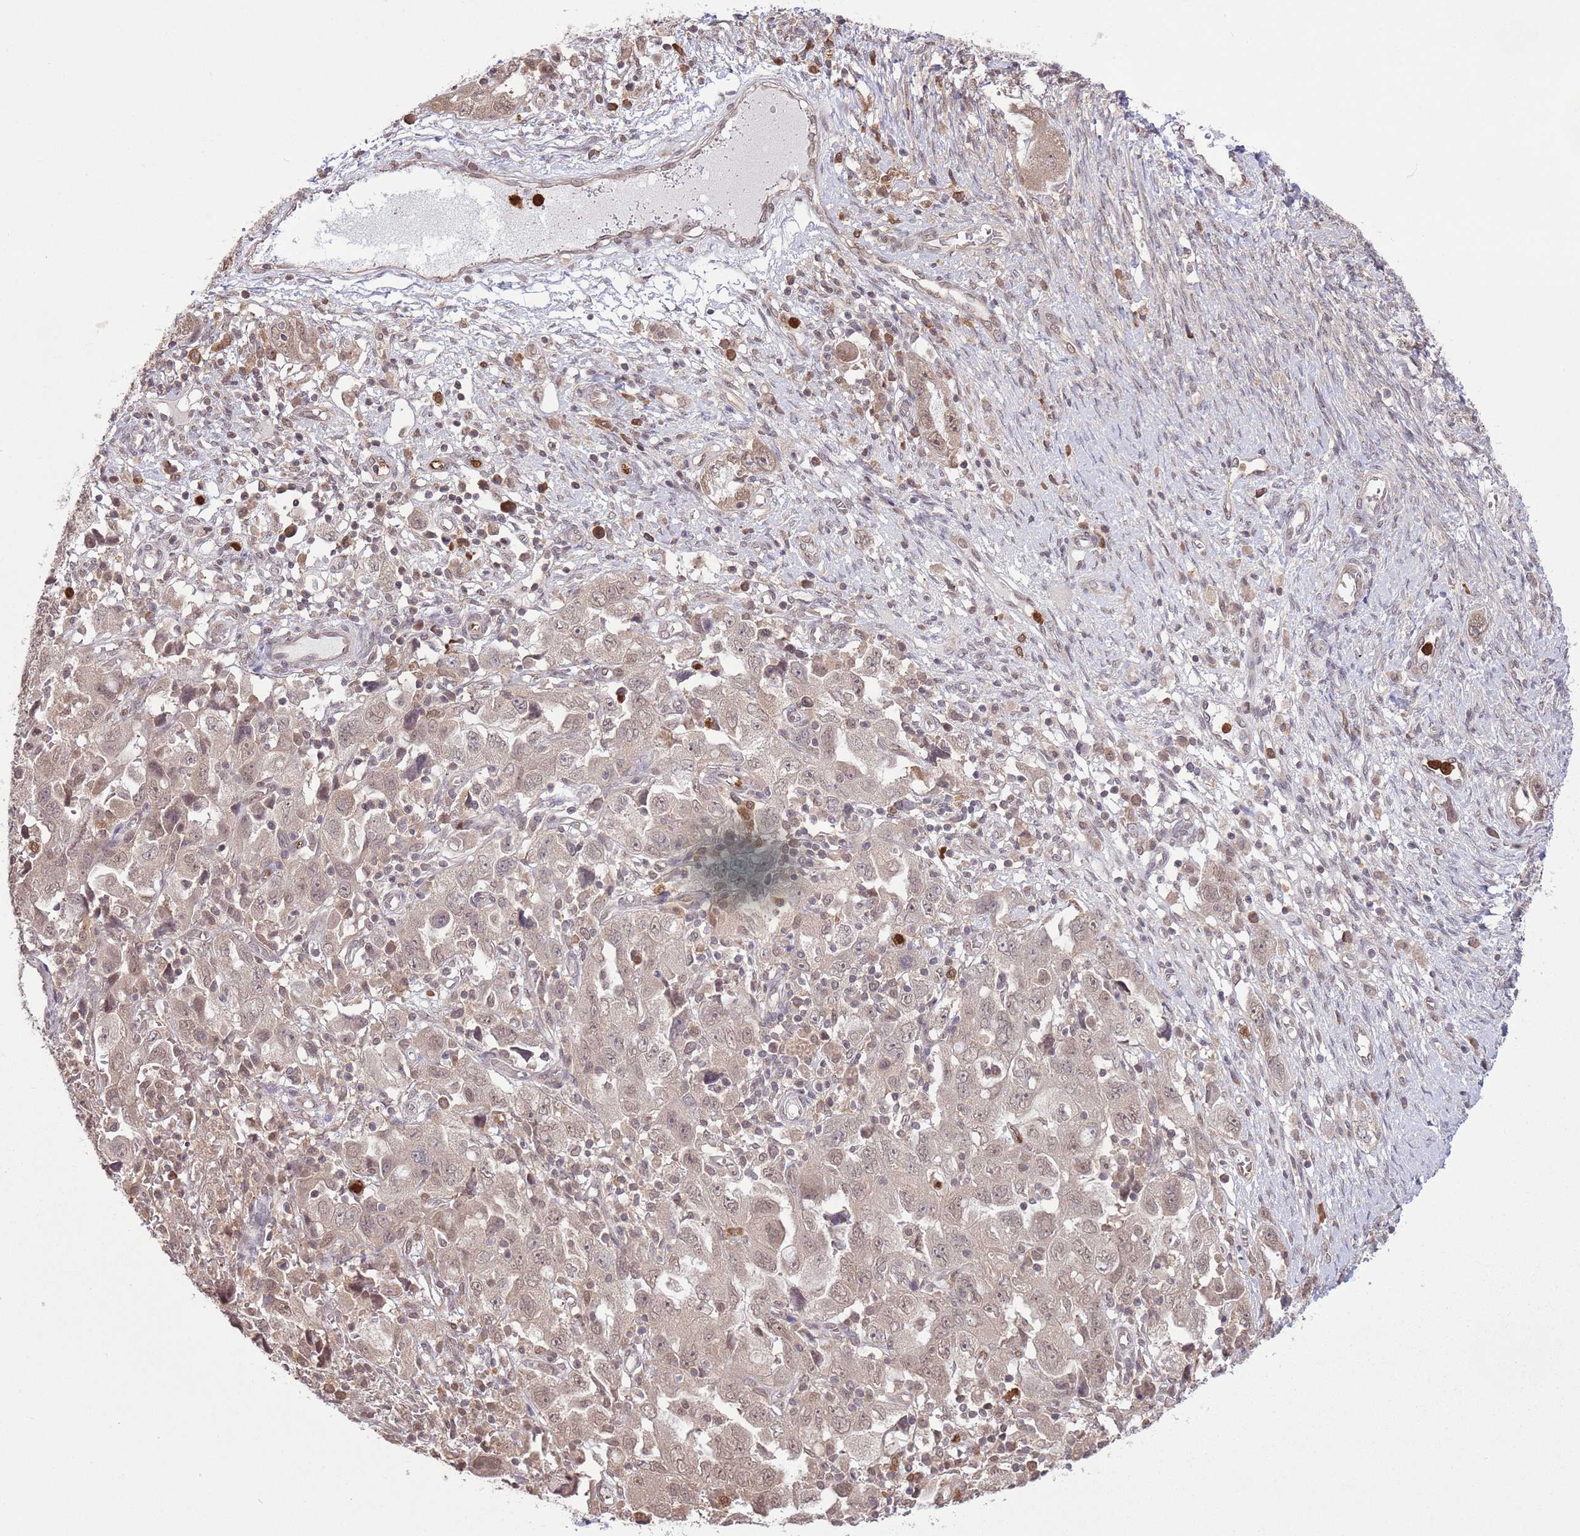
{"staining": {"intensity": "weak", "quantity": ">75%", "location": "cytoplasmic/membranous,nuclear"}, "tissue": "ovarian cancer", "cell_type": "Tumor cells", "image_type": "cancer", "snomed": [{"axis": "morphology", "description": "Carcinoma, NOS"}, {"axis": "morphology", "description": "Cystadenocarcinoma, serous, NOS"}, {"axis": "topography", "description": "Ovary"}], "caption": "Serous cystadenocarcinoma (ovarian) tissue exhibits weak cytoplasmic/membranous and nuclear staining in approximately >75% of tumor cells, visualized by immunohistochemistry. The staining is performed using DAB brown chromogen to label protein expression. The nuclei are counter-stained blue using hematoxylin.", "gene": "AMIGO1", "patient": {"sex": "female", "age": 69}}